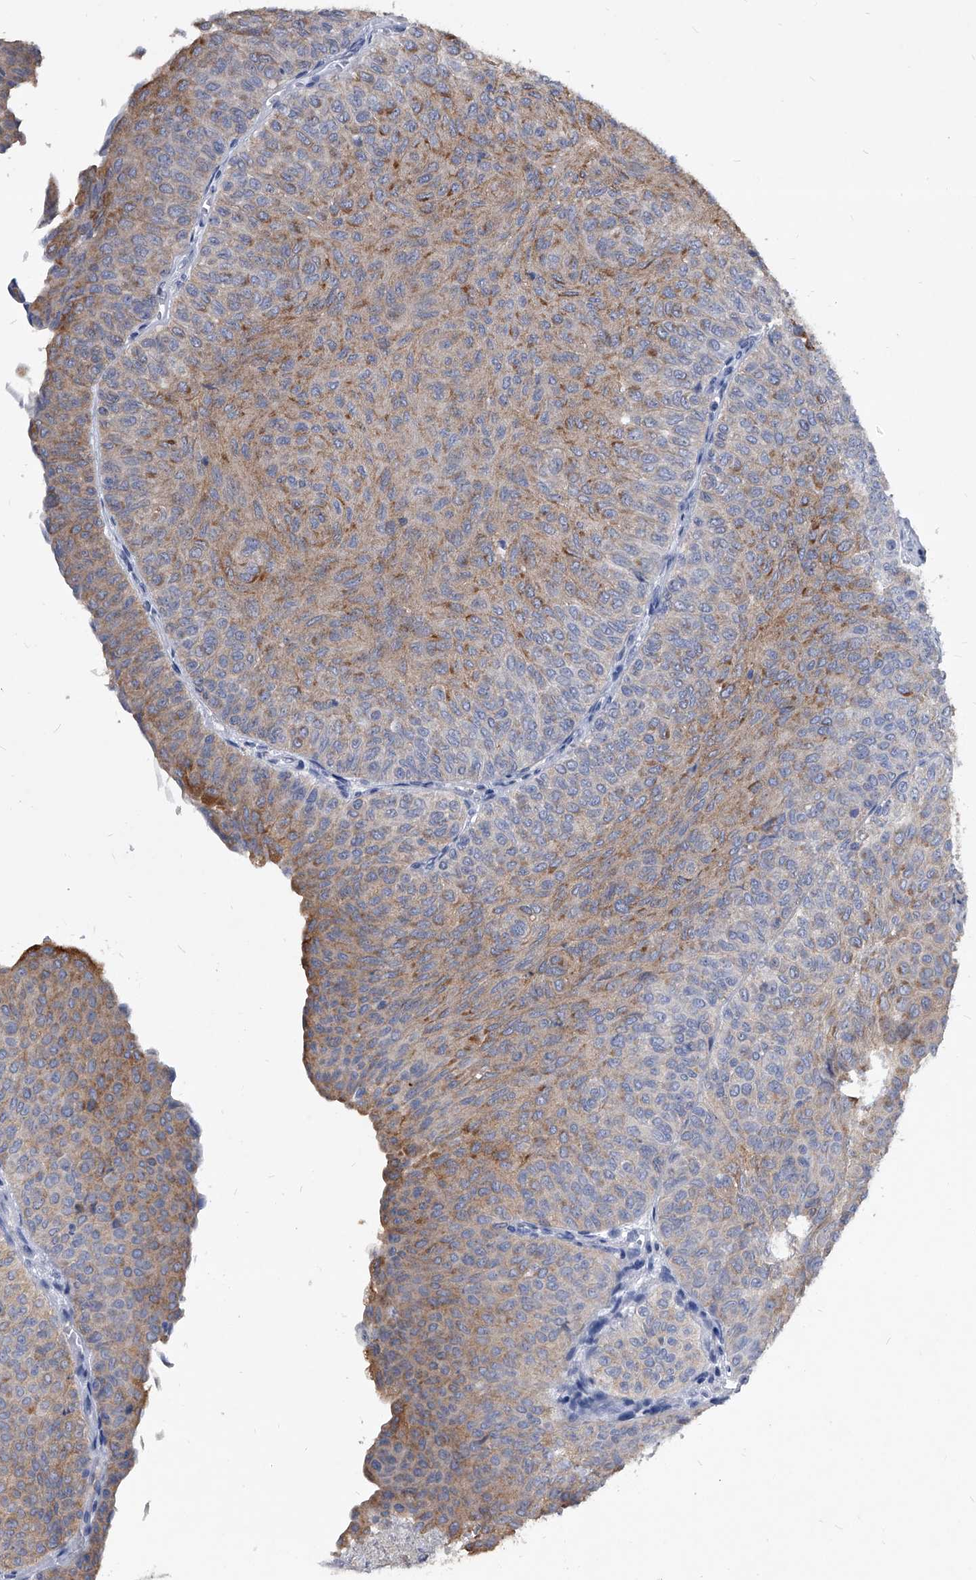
{"staining": {"intensity": "moderate", "quantity": "25%-75%", "location": "cytoplasmic/membranous"}, "tissue": "urothelial cancer", "cell_type": "Tumor cells", "image_type": "cancer", "snomed": [{"axis": "morphology", "description": "Urothelial carcinoma, Low grade"}, {"axis": "topography", "description": "Urinary bladder"}], "caption": "This micrograph shows IHC staining of urothelial cancer, with medium moderate cytoplasmic/membranous staining in about 25%-75% of tumor cells.", "gene": "BCAS1", "patient": {"sex": "male", "age": 78}}